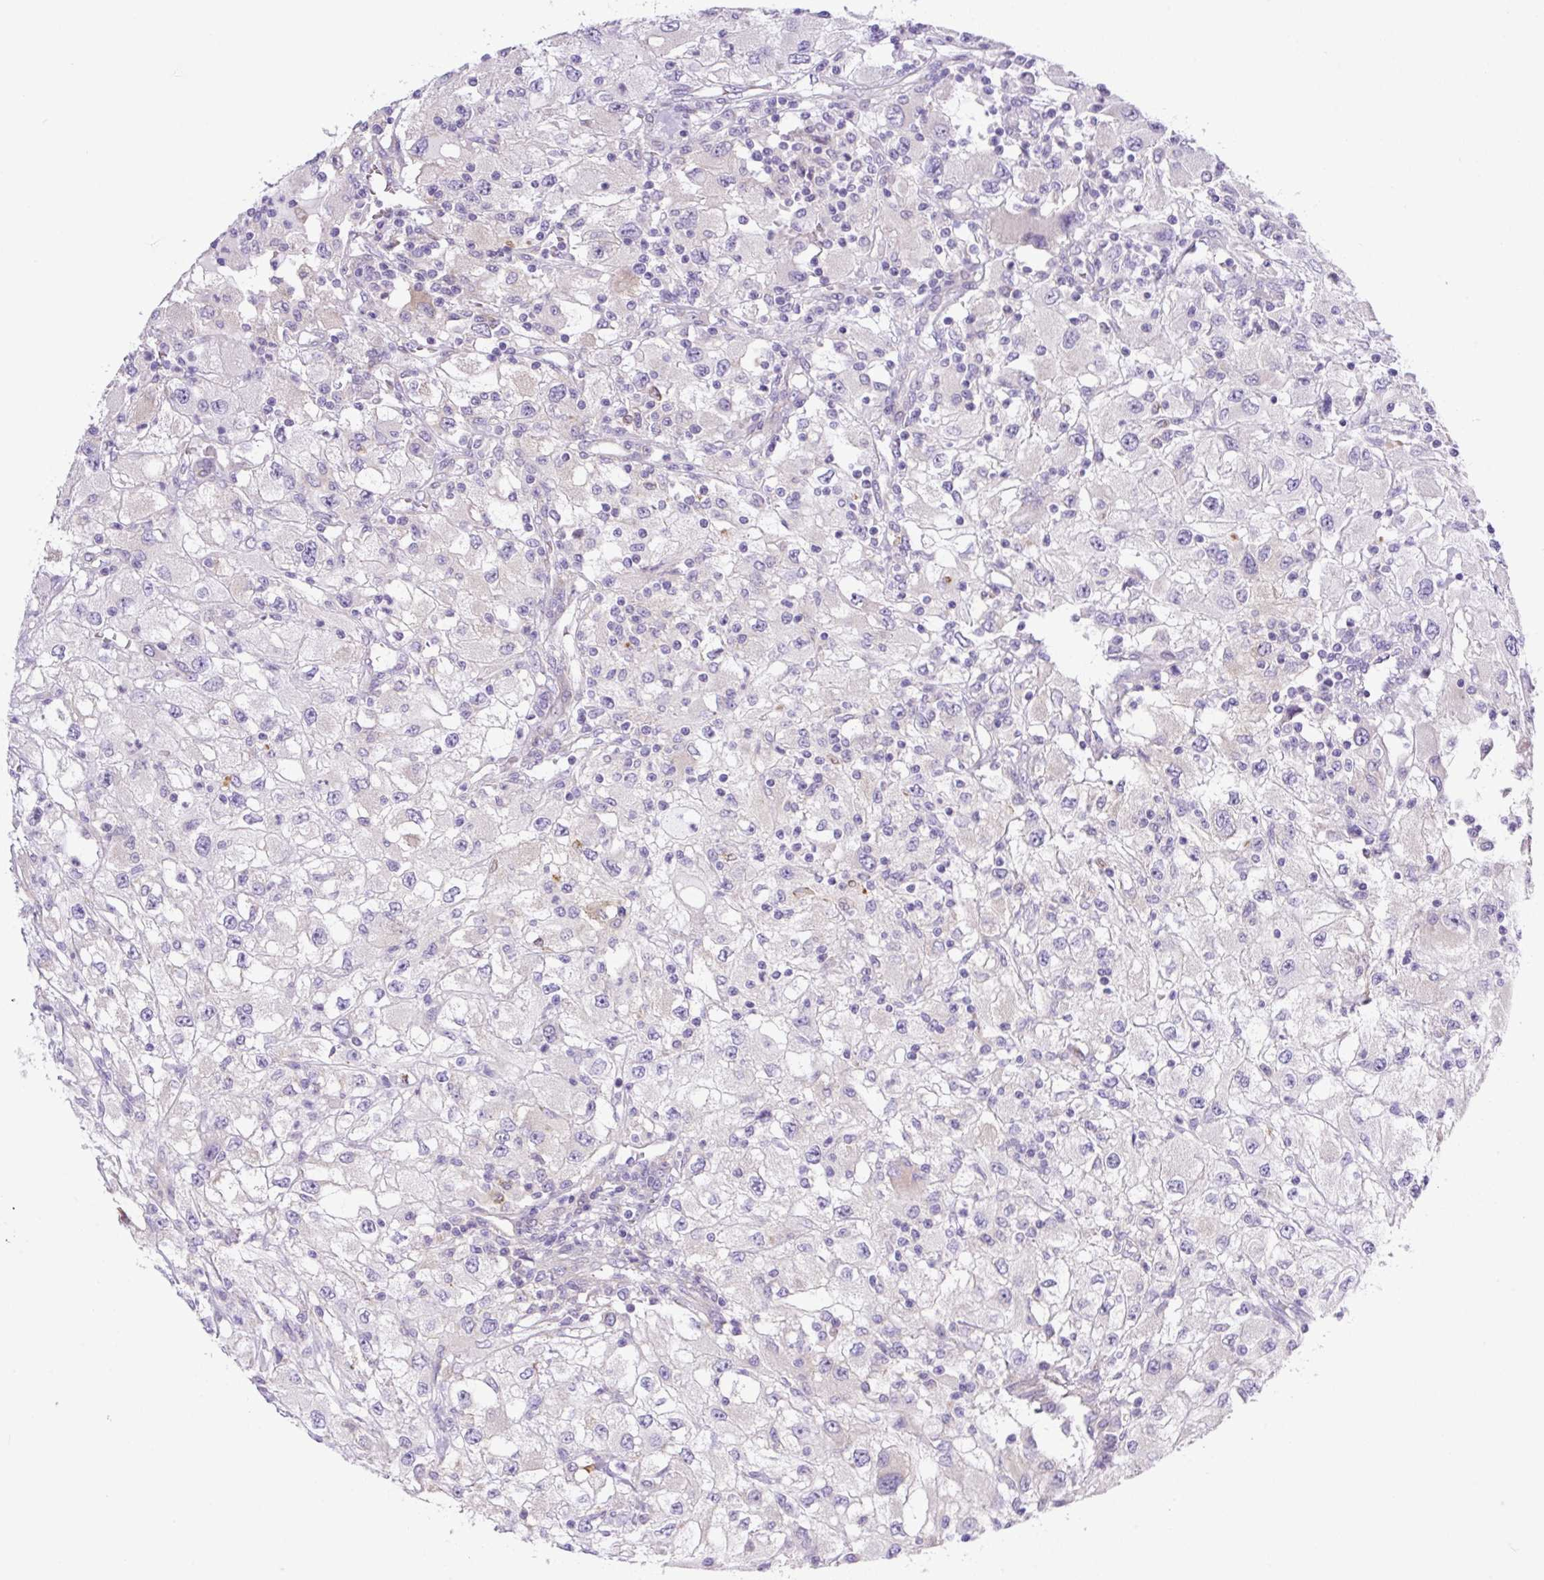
{"staining": {"intensity": "negative", "quantity": "none", "location": "none"}, "tissue": "renal cancer", "cell_type": "Tumor cells", "image_type": "cancer", "snomed": [{"axis": "morphology", "description": "Adenocarcinoma, NOS"}, {"axis": "topography", "description": "Kidney"}], "caption": "DAB (3,3'-diaminobenzidine) immunohistochemical staining of renal cancer shows no significant staining in tumor cells.", "gene": "CAMK2B", "patient": {"sex": "female", "age": 67}}